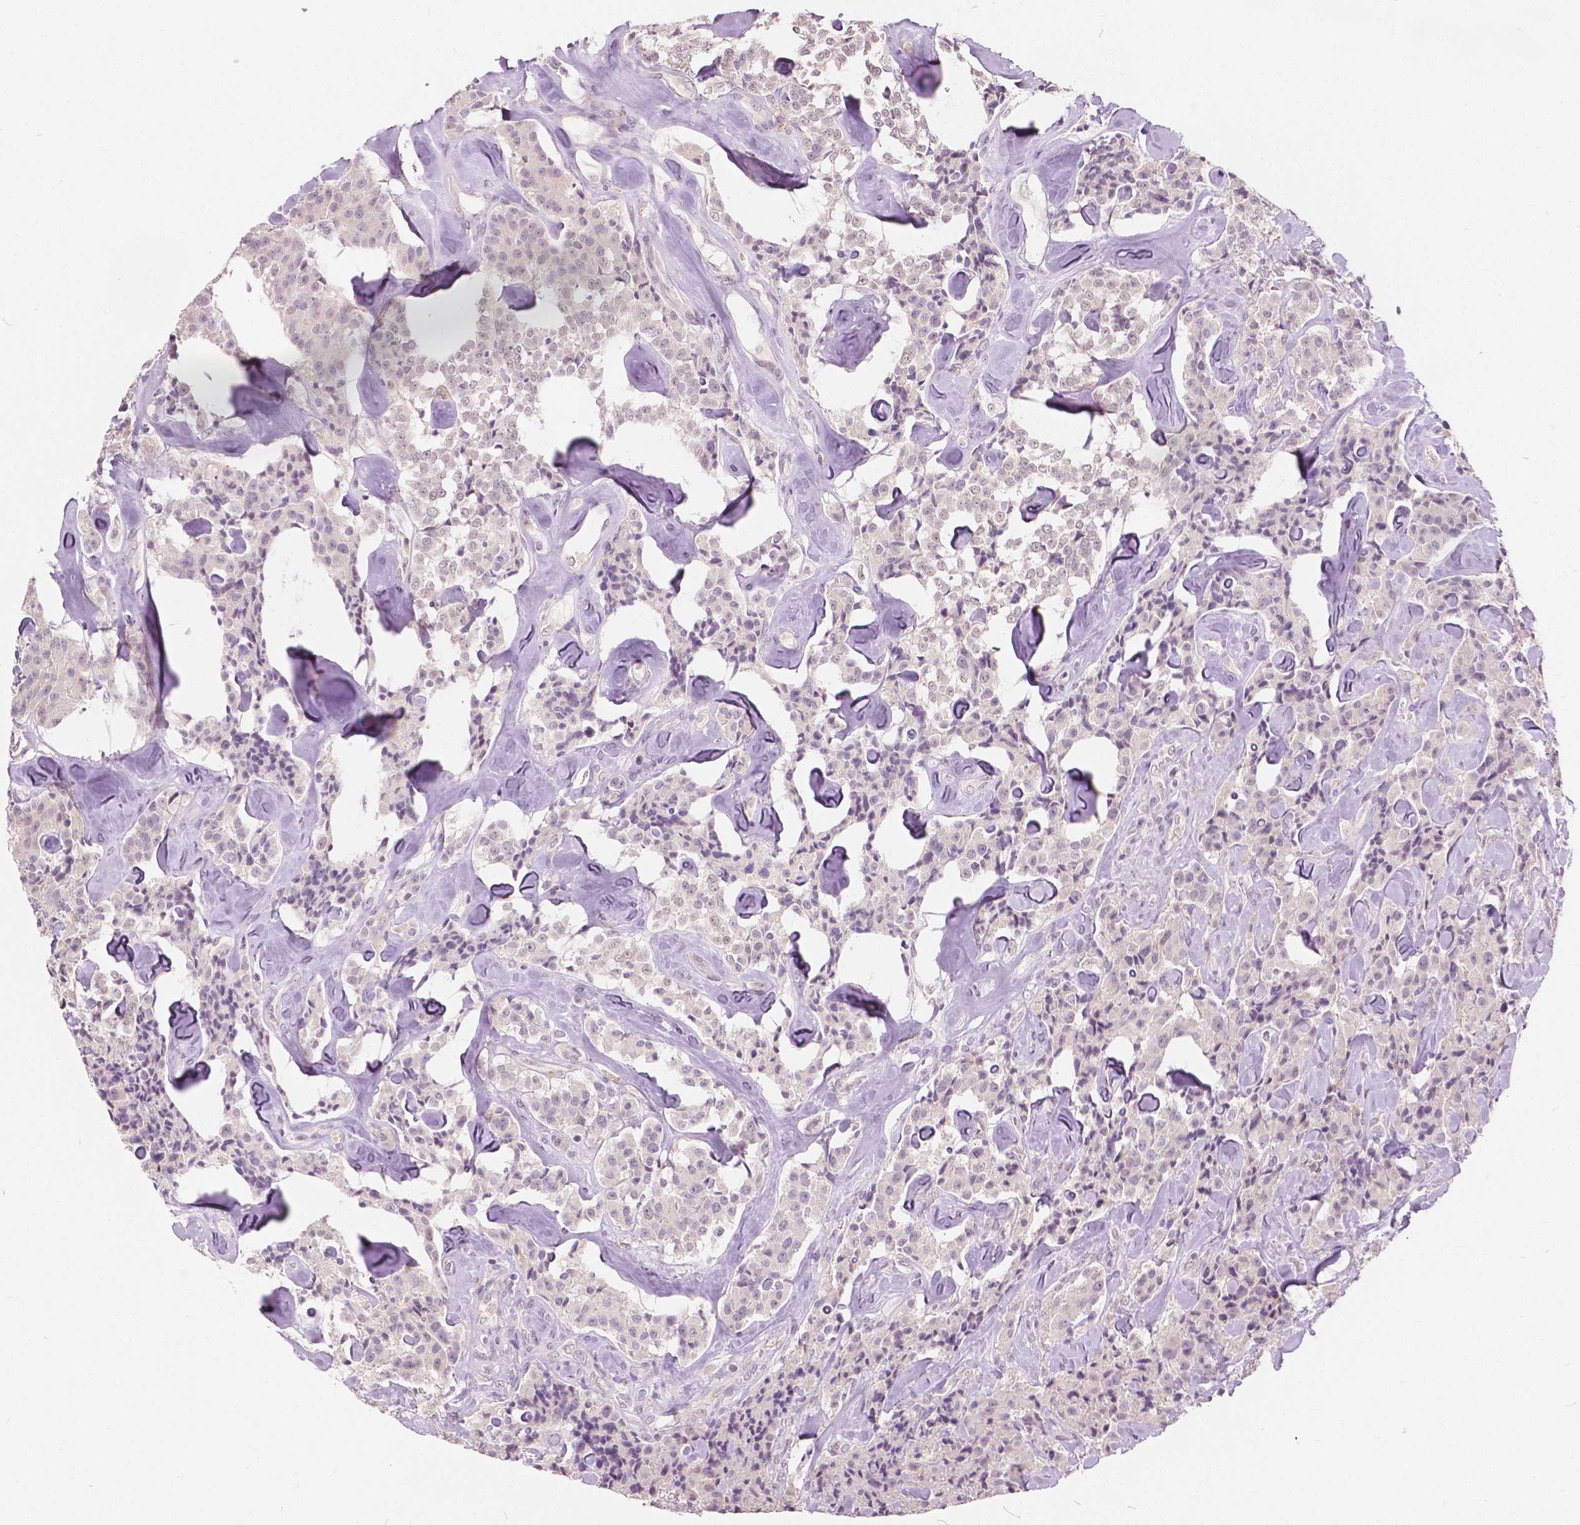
{"staining": {"intensity": "negative", "quantity": "none", "location": "none"}, "tissue": "carcinoid", "cell_type": "Tumor cells", "image_type": "cancer", "snomed": [{"axis": "morphology", "description": "Carcinoid, malignant, NOS"}, {"axis": "topography", "description": "Pancreas"}], "caption": "Tumor cells are negative for protein expression in human malignant carcinoid. (Stains: DAB immunohistochemistry (IHC) with hematoxylin counter stain, Microscopy: brightfield microscopy at high magnification).", "gene": "DLX6", "patient": {"sex": "male", "age": 41}}